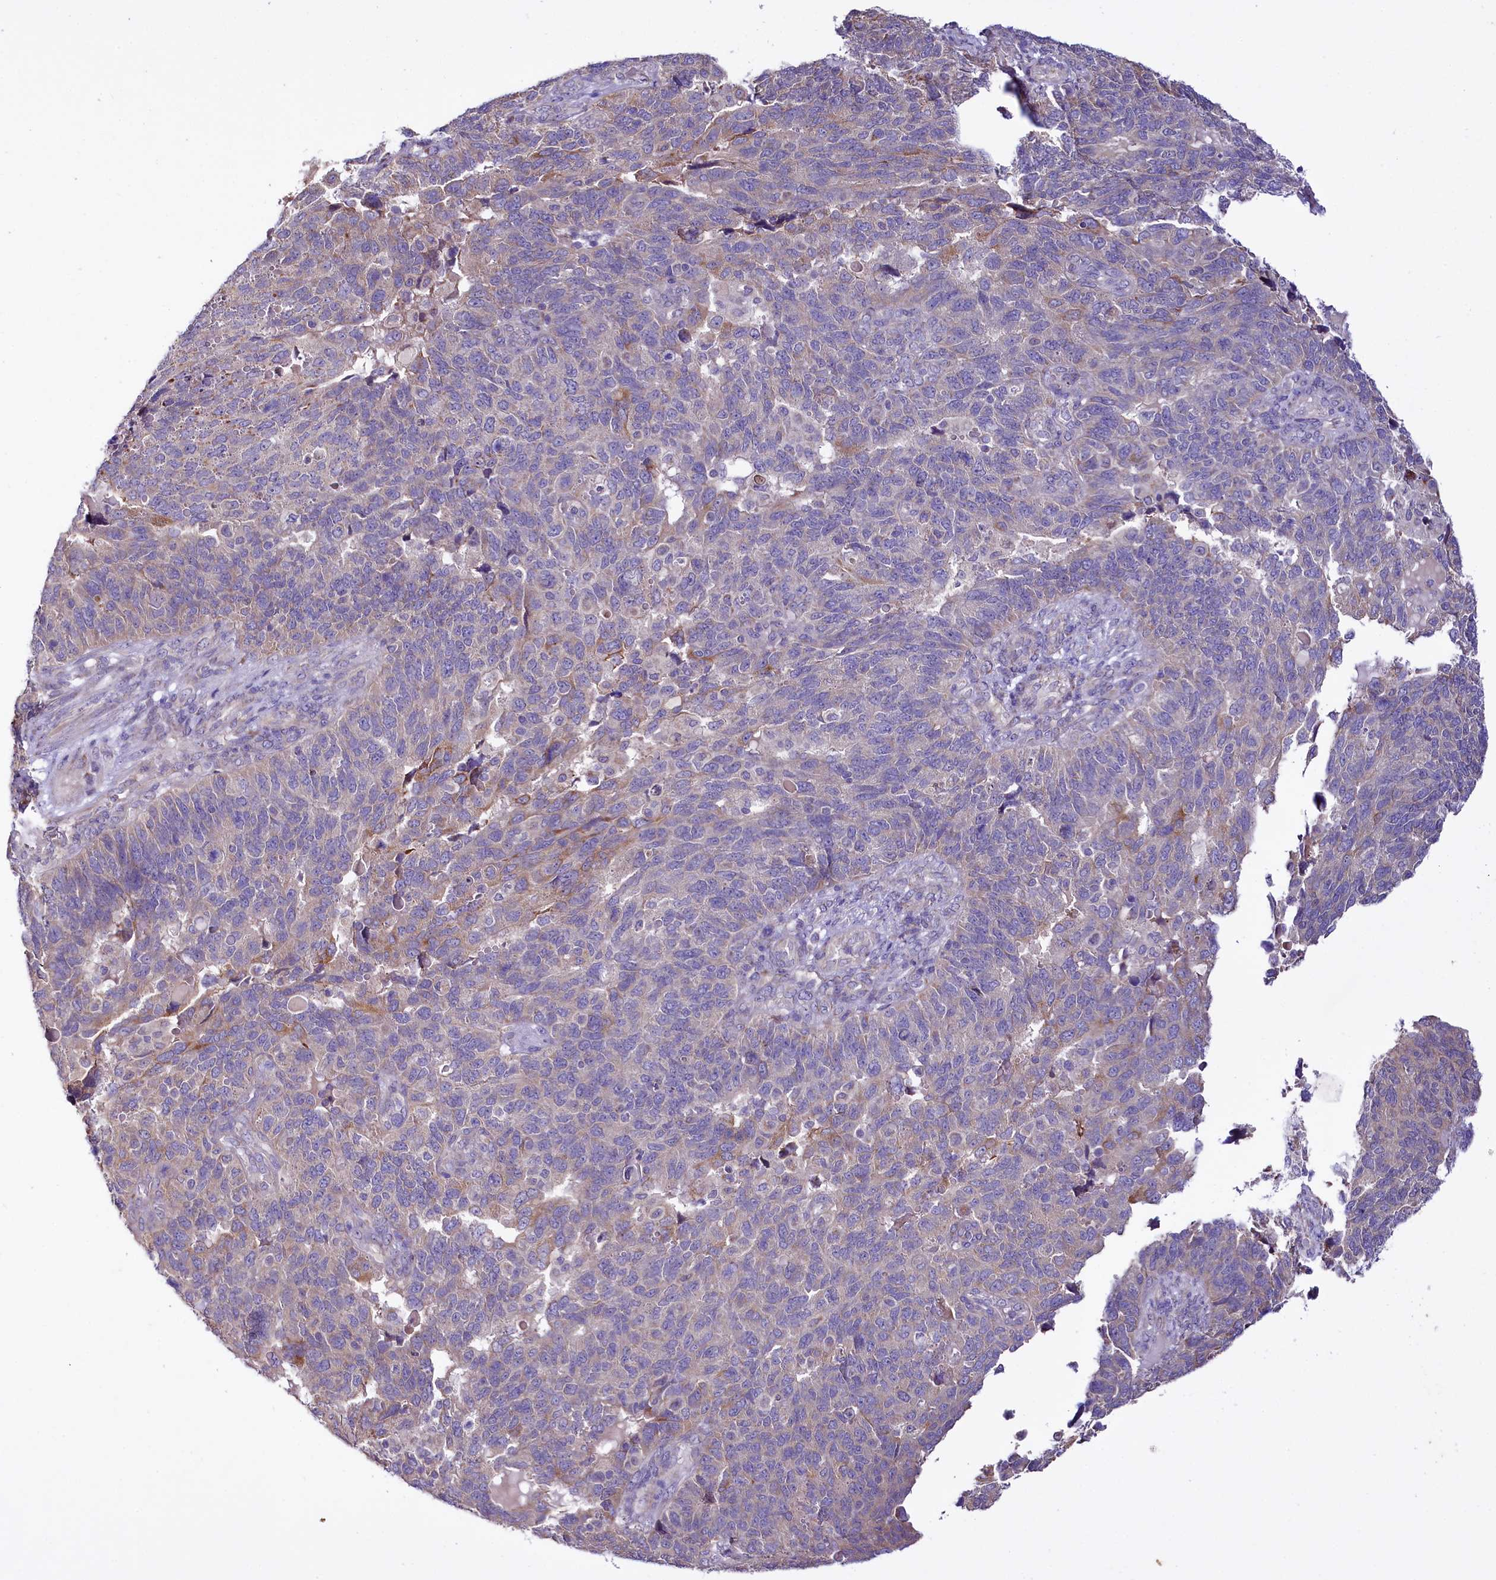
{"staining": {"intensity": "moderate", "quantity": "<25%", "location": "cytoplasmic/membranous"}, "tissue": "endometrial cancer", "cell_type": "Tumor cells", "image_type": "cancer", "snomed": [{"axis": "morphology", "description": "Adenocarcinoma, NOS"}, {"axis": "topography", "description": "Endometrium"}], "caption": "Immunohistochemistry (DAB (3,3'-diaminobenzidine)) staining of adenocarcinoma (endometrial) reveals moderate cytoplasmic/membranous protein expression in approximately <25% of tumor cells.", "gene": "CEP295", "patient": {"sex": "female", "age": 66}}